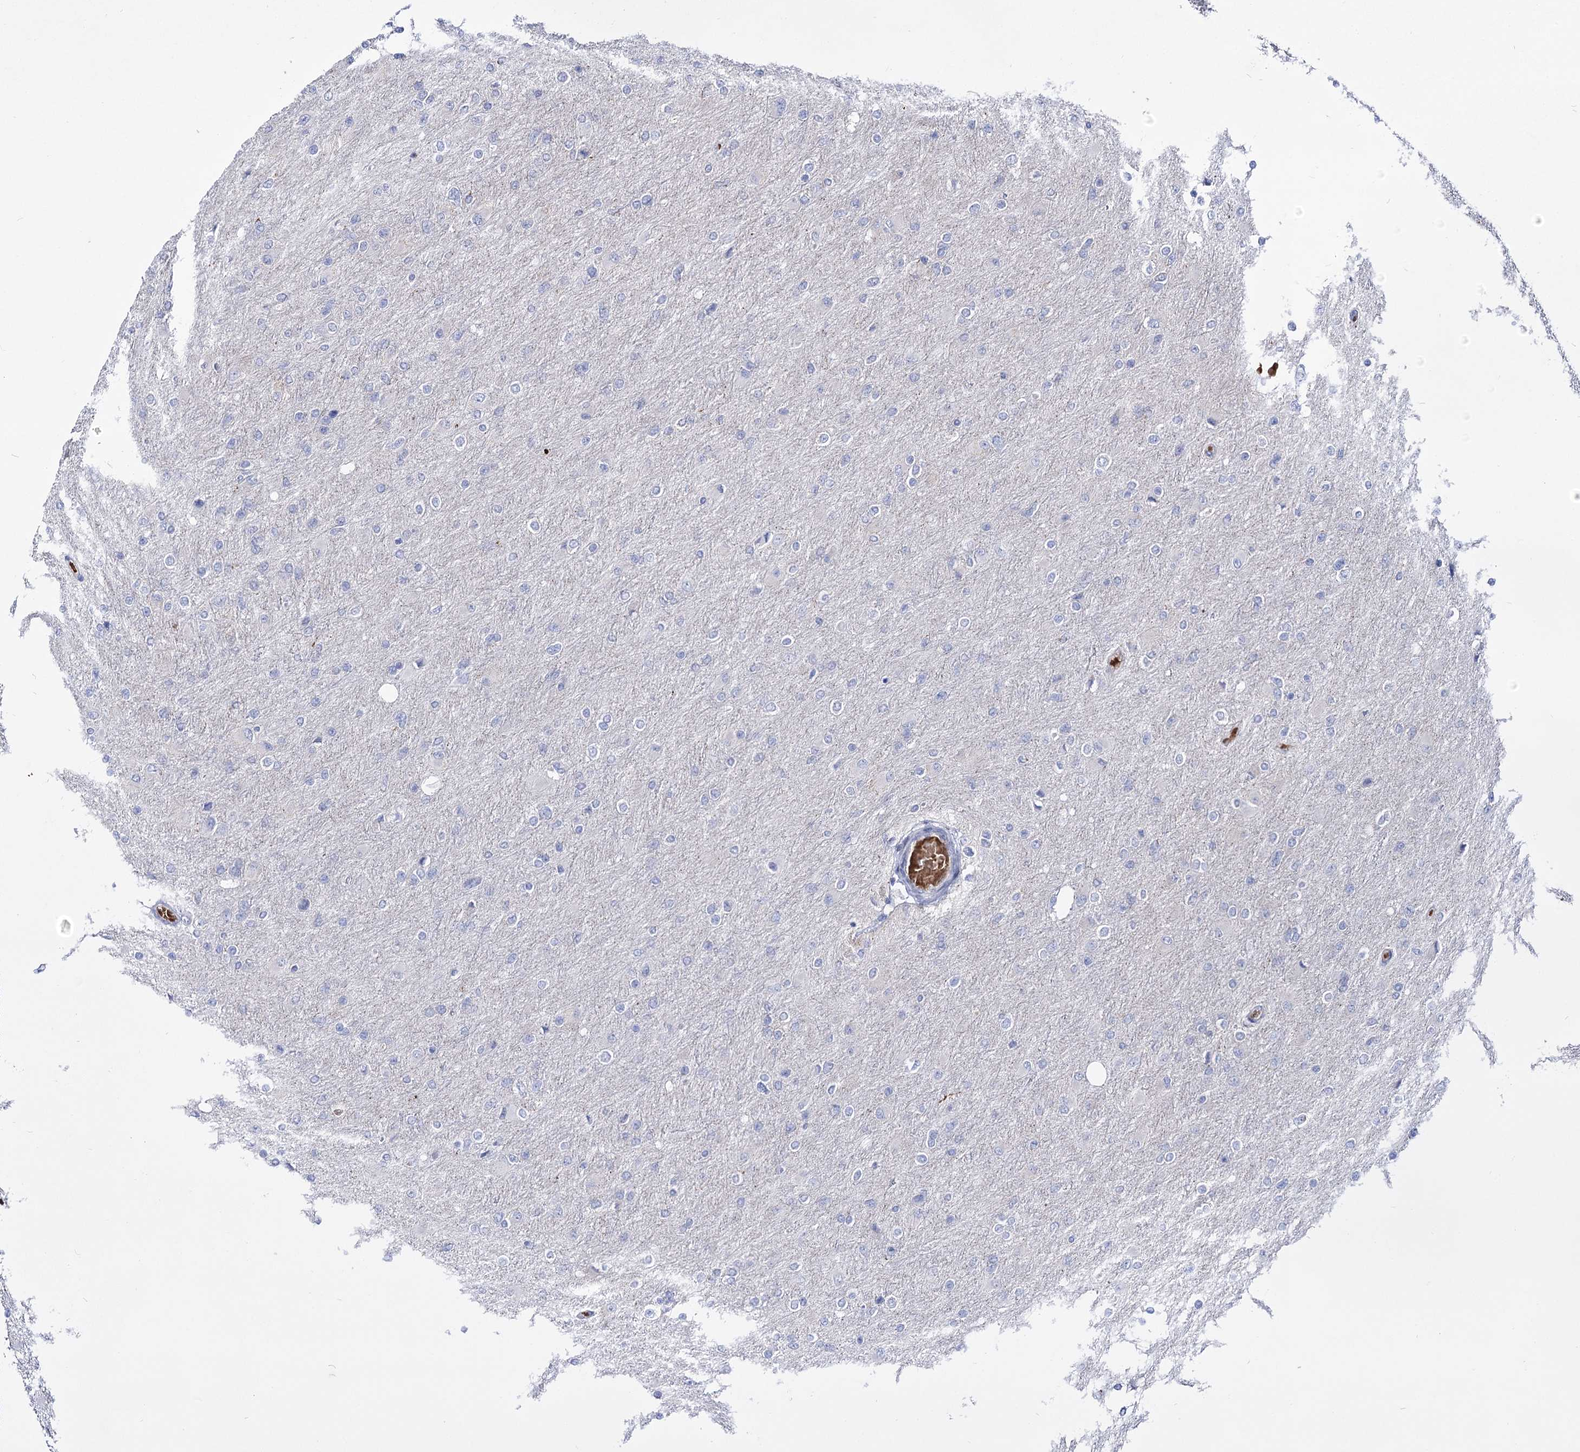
{"staining": {"intensity": "negative", "quantity": "none", "location": "none"}, "tissue": "glioma", "cell_type": "Tumor cells", "image_type": "cancer", "snomed": [{"axis": "morphology", "description": "Glioma, malignant, High grade"}, {"axis": "topography", "description": "Cerebral cortex"}], "caption": "This is an immunohistochemistry photomicrograph of high-grade glioma (malignant). There is no expression in tumor cells.", "gene": "OSBPL5", "patient": {"sex": "female", "age": 36}}